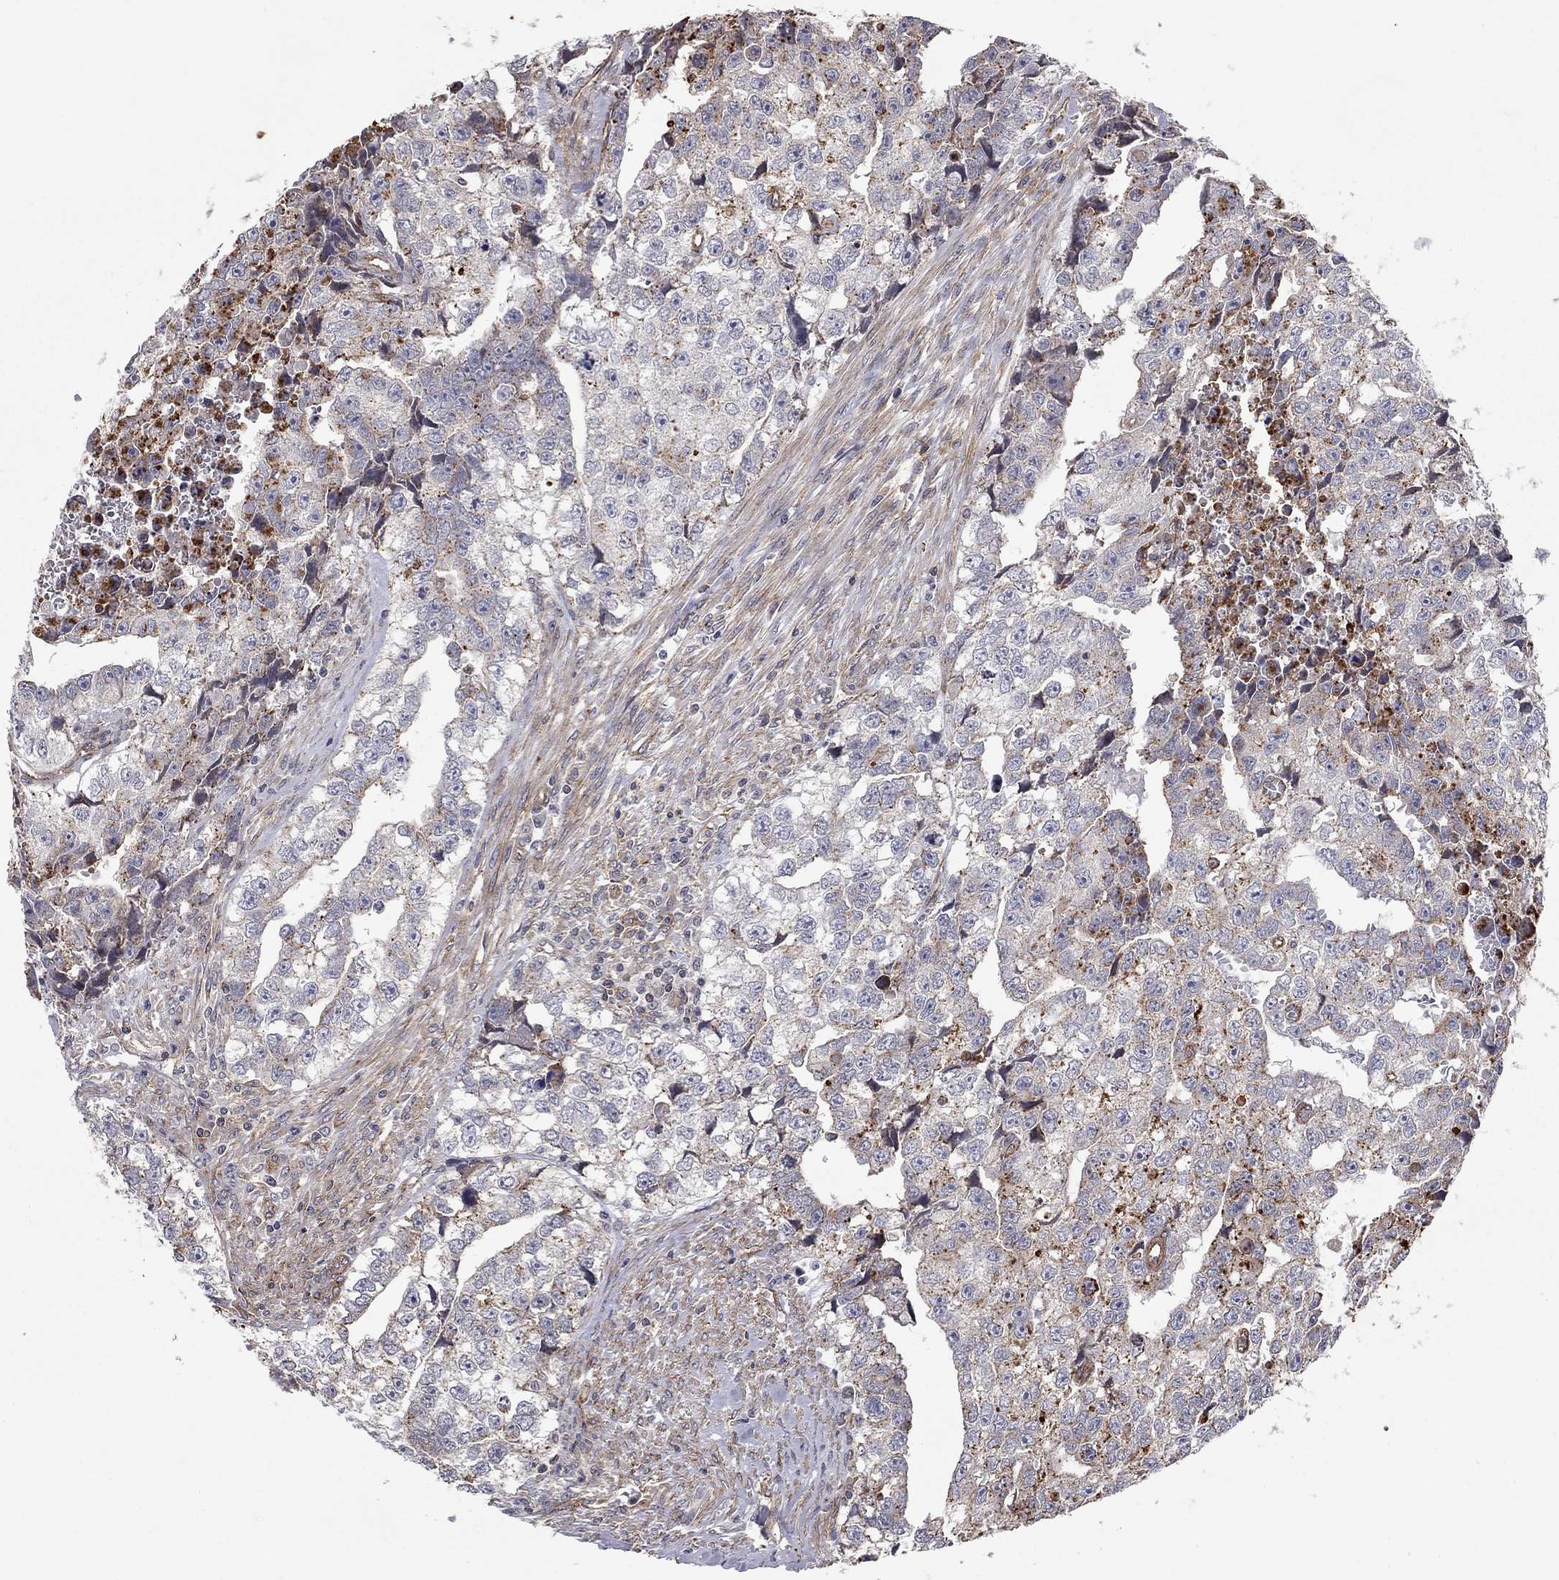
{"staining": {"intensity": "negative", "quantity": "none", "location": "none"}, "tissue": "testis cancer", "cell_type": "Tumor cells", "image_type": "cancer", "snomed": [{"axis": "morphology", "description": "Carcinoma, Embryonal, NOS"}, {"axis": "morphology", "description": "Teratoma, malignant, NOS"}, {"axis": "topography", "description": "Testis"}], "caption": "Testis malignant teratoma was stained to show a protein in brown. There is no significant positivity in tumor cells.", "gene": "RASEF", "patient": {"sex": "male", "age": 44}}